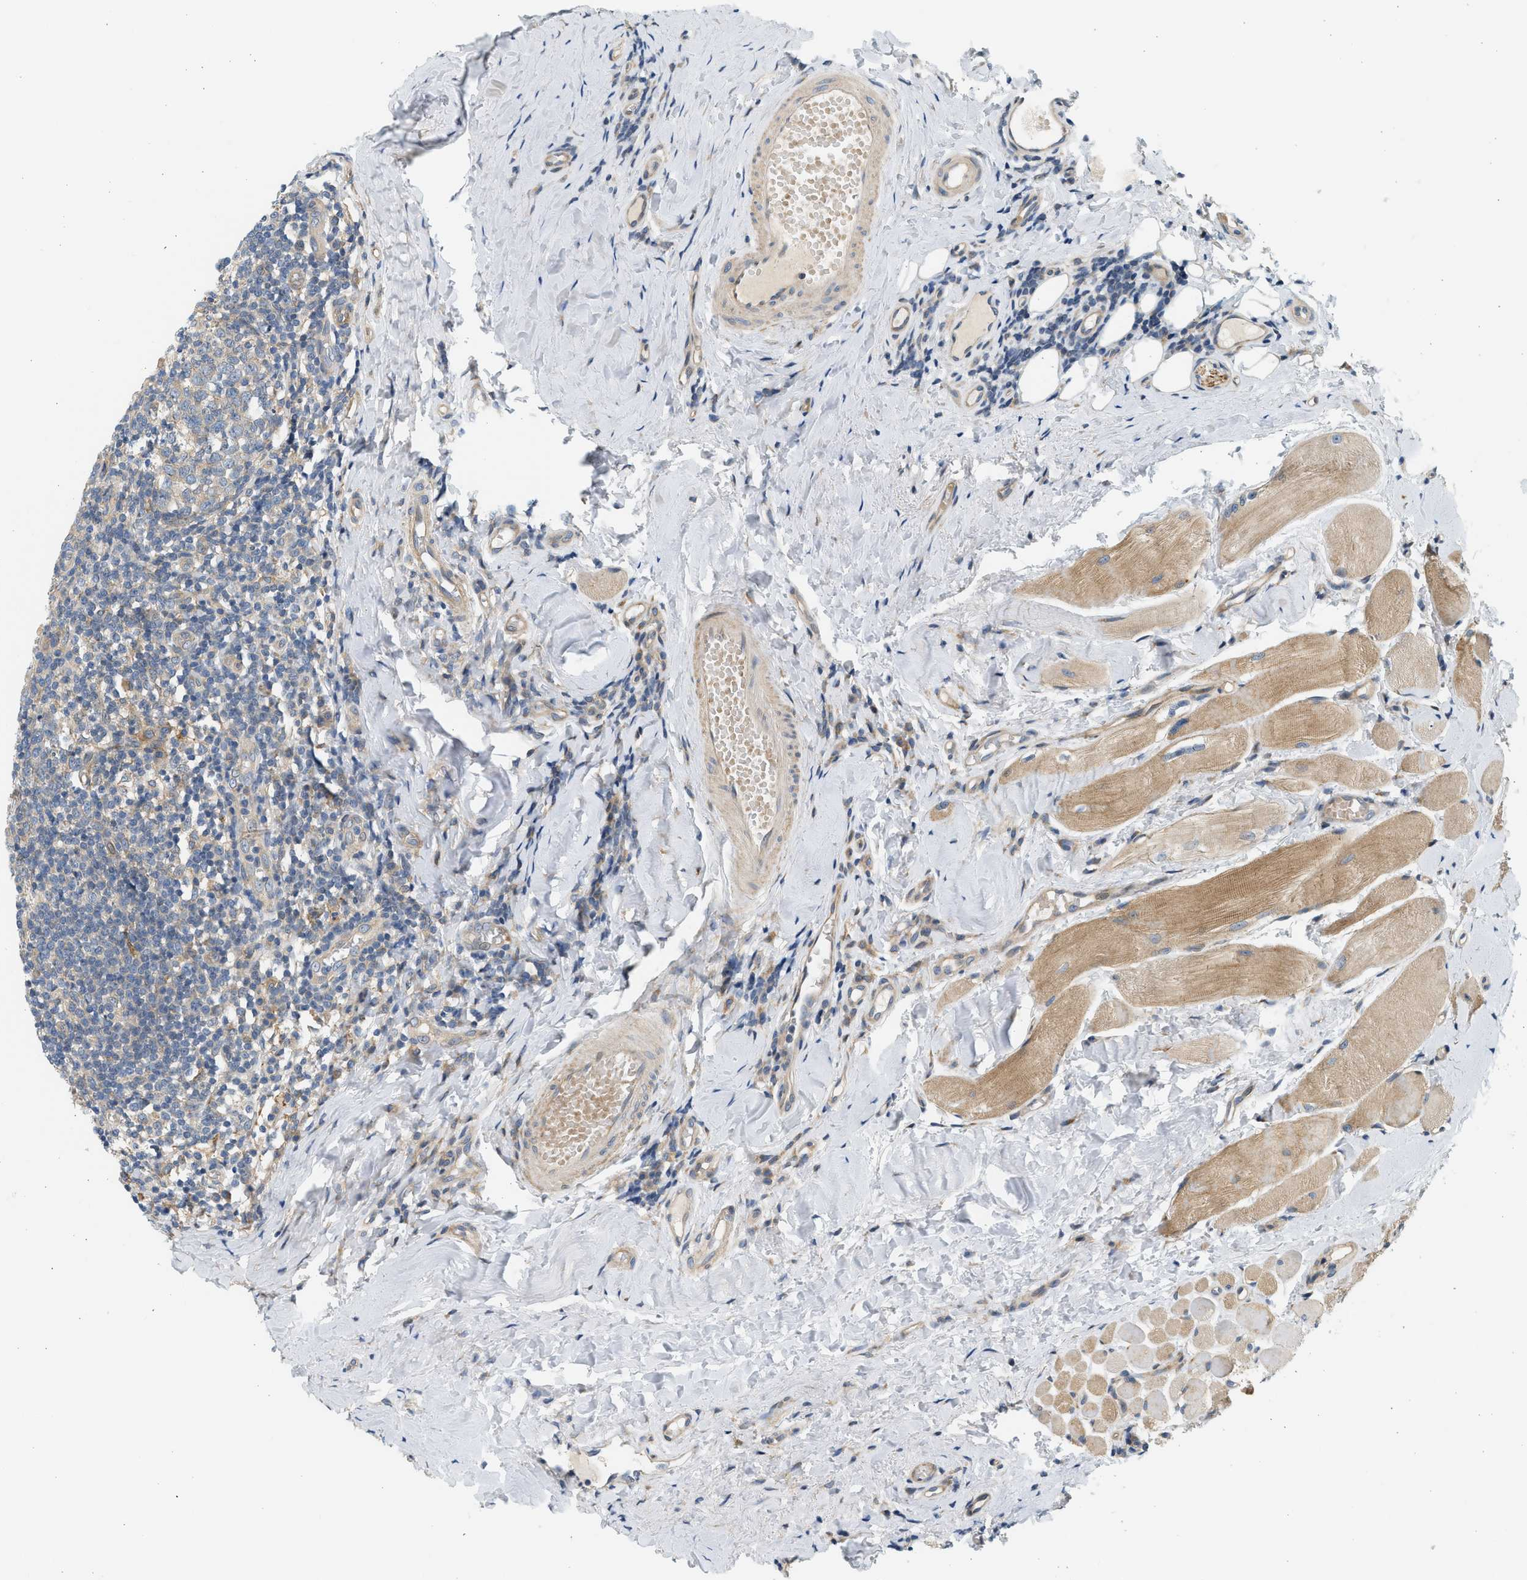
{"staining": {"intensity": "weak", "quantity": "25%-75%", "location": "cytoplasmic/membranous"}, "tissue": "tonsil", "cell_type": "Germinal center cells", "image_type": "normal", "snomed": [{"axis": "morphology", "description": "Normal tissue, NOS"}, {"axis": "topography", "description": "Tonsil"}], "caption": "Immunohistochemistry staining of unremarkable tonsil, which shows low levels of weak cytoplasmic/membranous positivity in approximately 25%-75% of germinal center cells indicating weak cytoplasmic/membranous protein expression. The staining was performed using DAB (brown) for protein detection and nuclei were counterstained in hematoxylin (blue).", "gene": "KDELR2", "patient": {"sex": "female", "age": 19}}